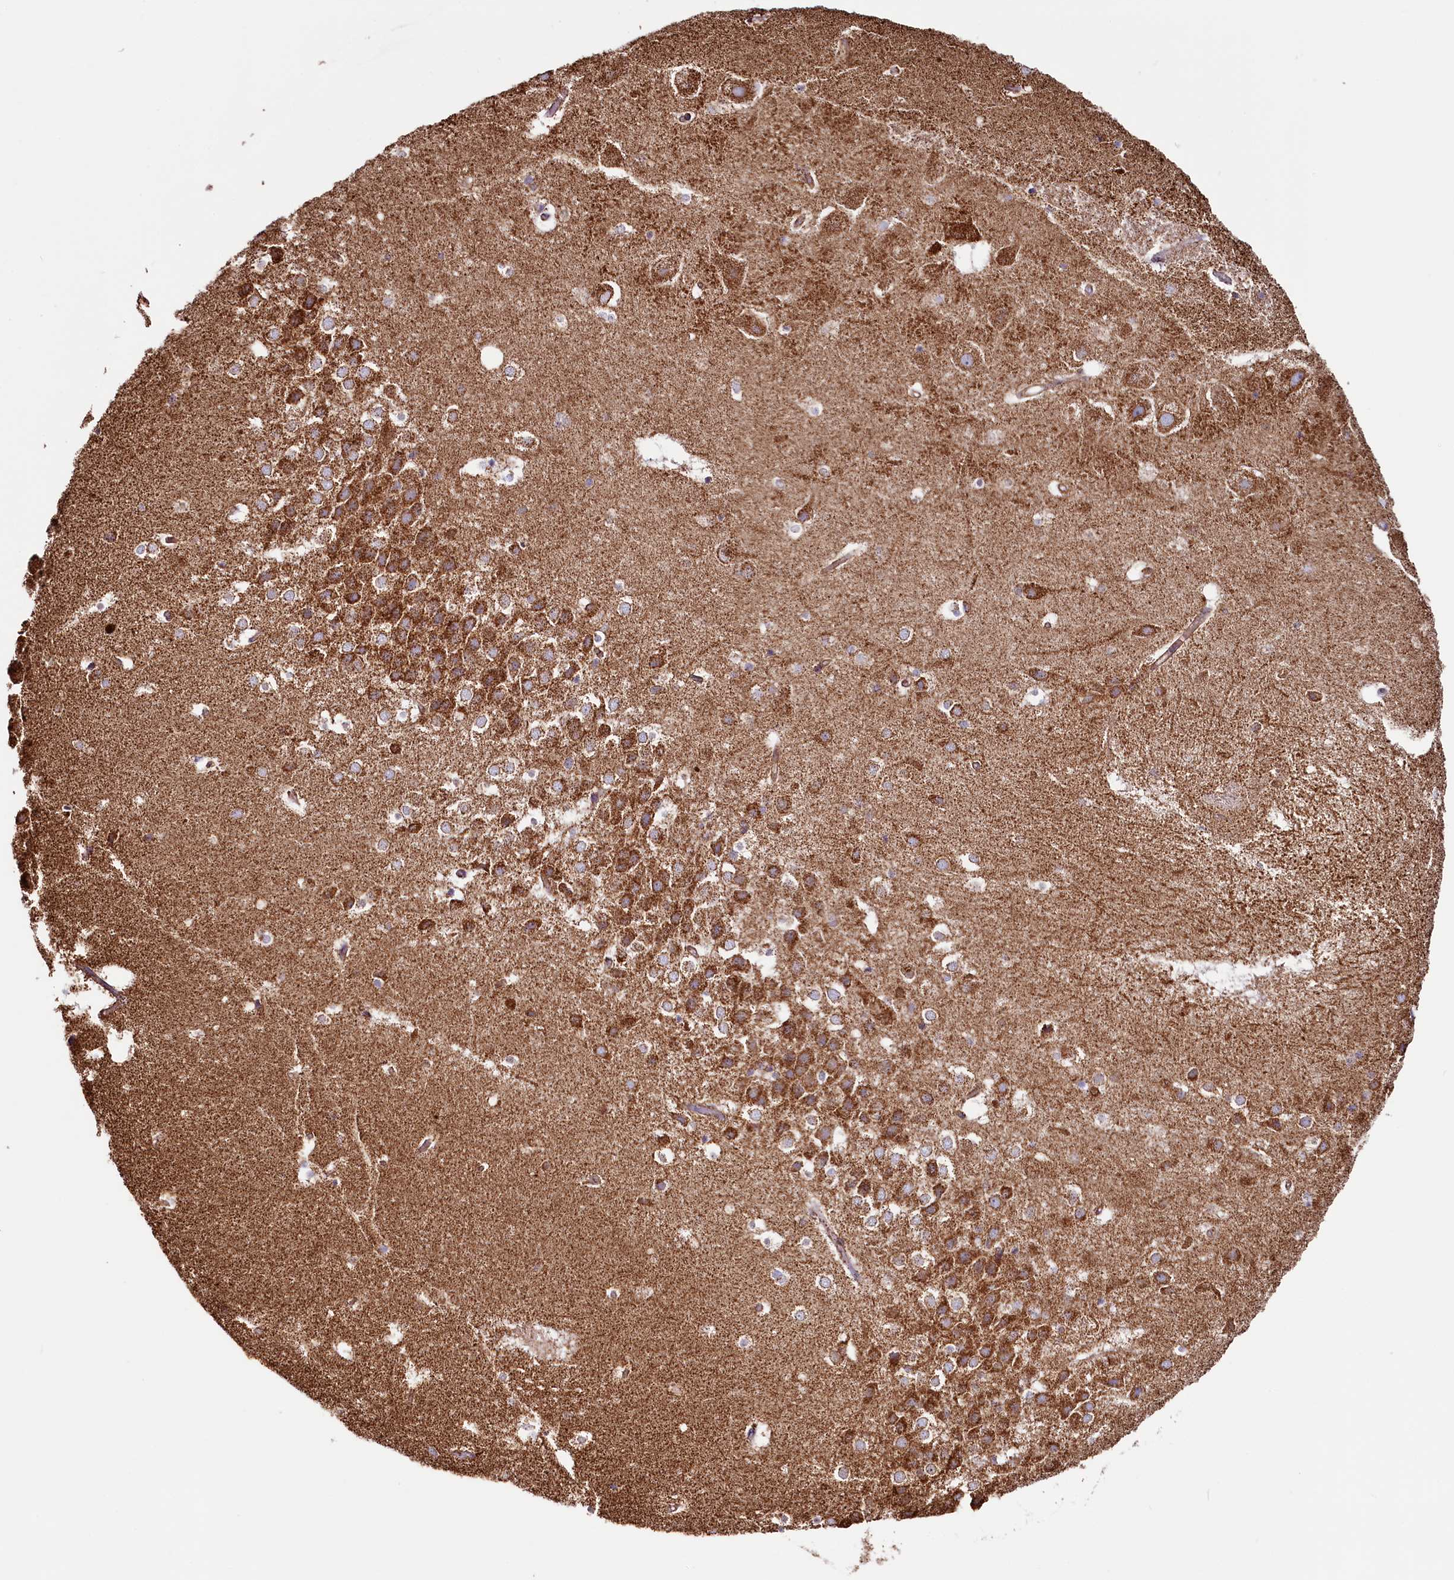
{"staining": {"intensity": "moderate", "quantity": "25%-75%", "location": "cytoplasmic/membranous"}, "tissue": "hippocampus", "cell_type": "Glial cells", "image_type": "normal", "snomed": [{"axis": "morphology", "description": "Normal tissue, NOS"}, {"axis": "topography", "description": "Hippocampus"}], "caption": "Moderate cytoplasmic/membranous protein expression is seen in approximately 25%-75% of glial cells in hippocampus. (brown staining indicates protein expression, while blue staining denotes nuclei).", "gene": "APLP2", "patient": {"sex": "female", "age": 52}}